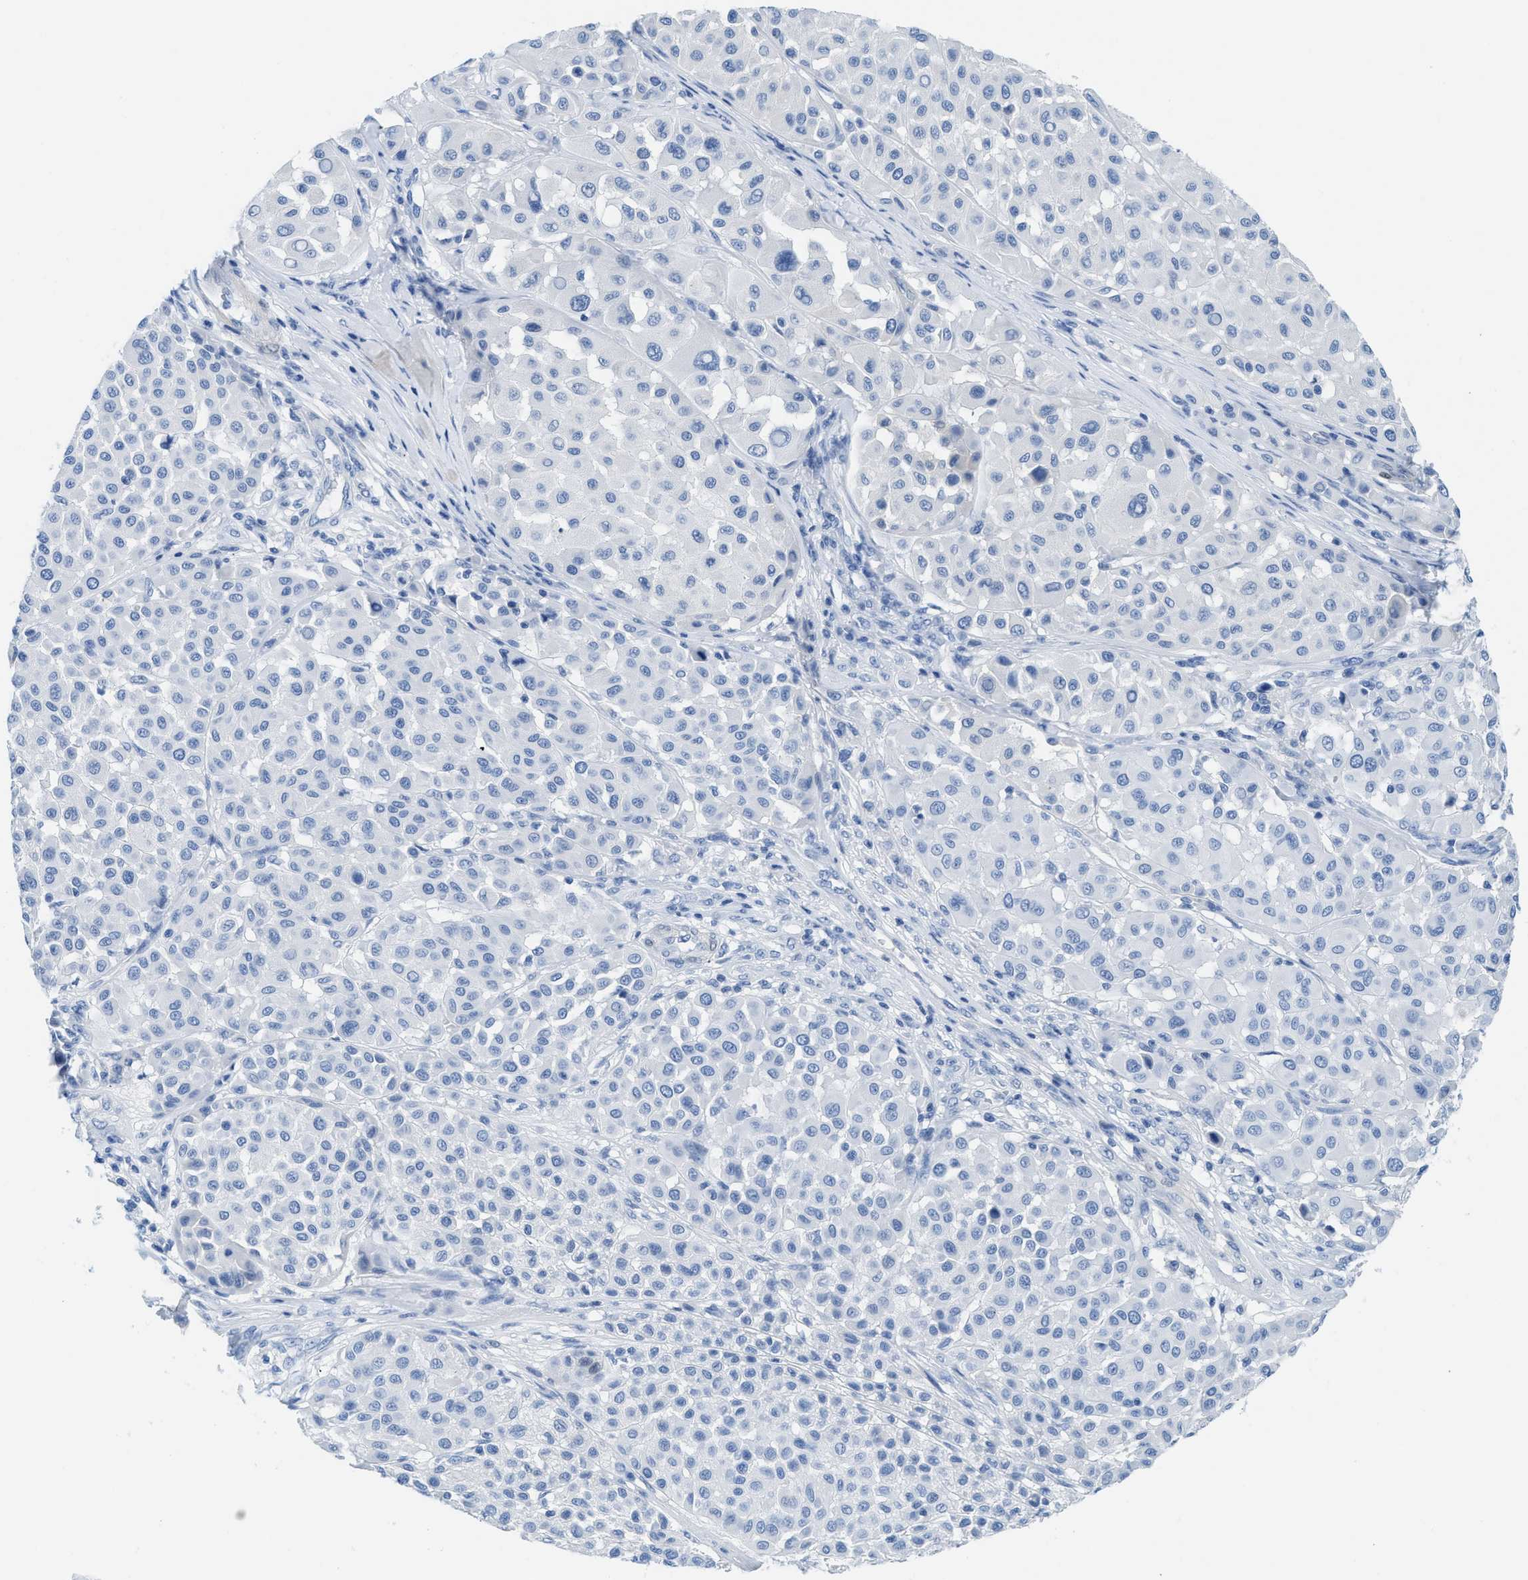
{"staining": {"intensity": "negative", "quantity": "none", "location": "none"}, "tissue": "melanoma", "cell_type": "Tumor cells", "image_type": "cancer", "snomed": [{"axis": "morphology", "description": "Malignant melanoma, Metastatic site"}, {"axis": "topography", "description": "Soft tissue"}], "caption": "Human melanoma stained for a protein using immunohistochemistry exhibits no expression in tumor cells.", "gene": "NKAIN3", "patient": {"sex": "male", "age": 41}}